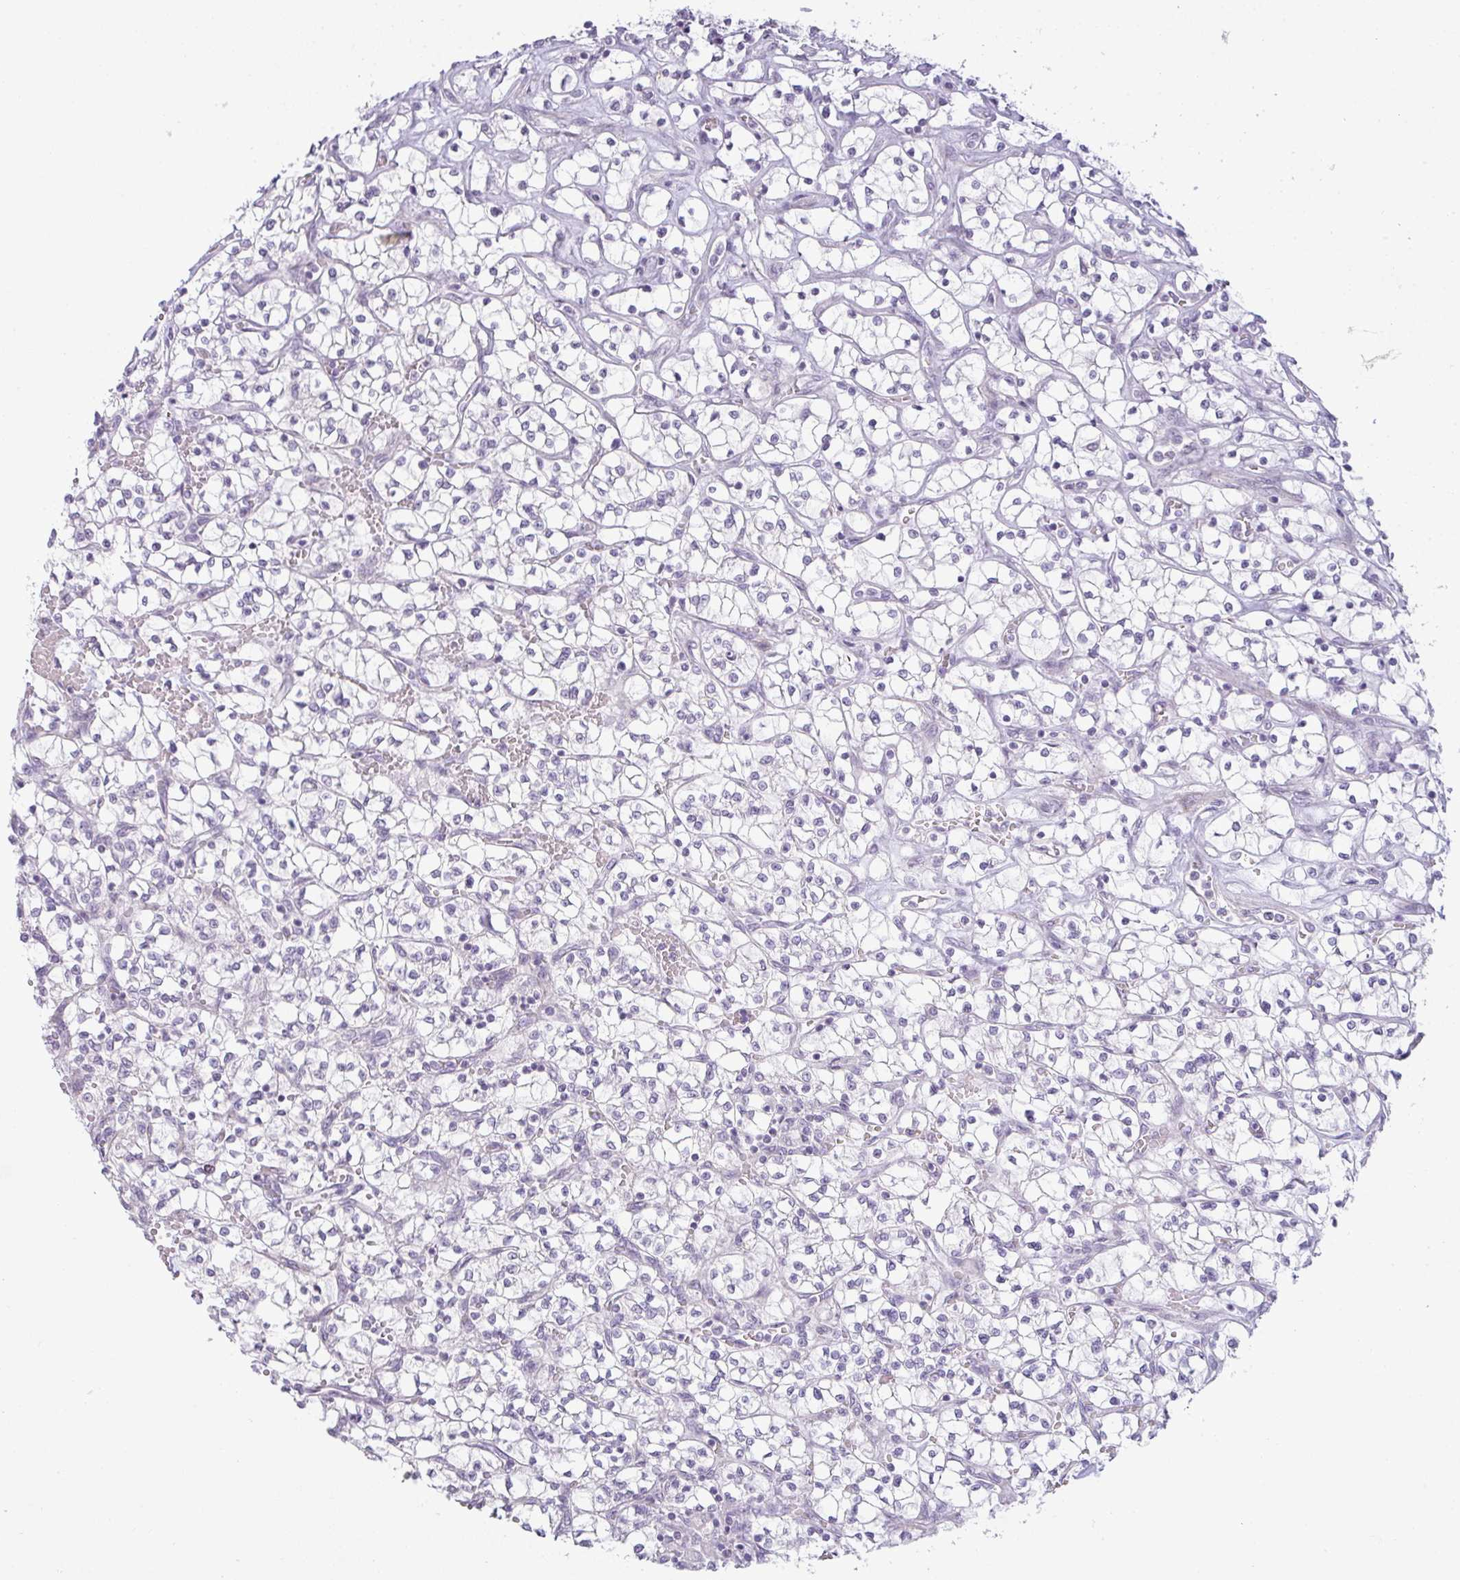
{"staining": {"intensity": "negative", "quantity": "none", "location": "none"}, "tissue": "renal cancer", "cell_type": "Tumor cells", "image_type": "cancer", "snomed": [{"axis": "morphology", "description": "Adenocarcinoma, NOS"}, {"axis": "topography", "description": "Kidney"}], "caption": "A high-resolution image shows IHC staining of renal cancer, which reveals no significant positivity in tumor cells. The staining is performed using DAB (3,3'-diaminobenzidine) brown chromogen with nuclei counter-stained in using hematoxylin.", "gene": "SIRPB2", "patient": {"sex": "female", "age": 64}}